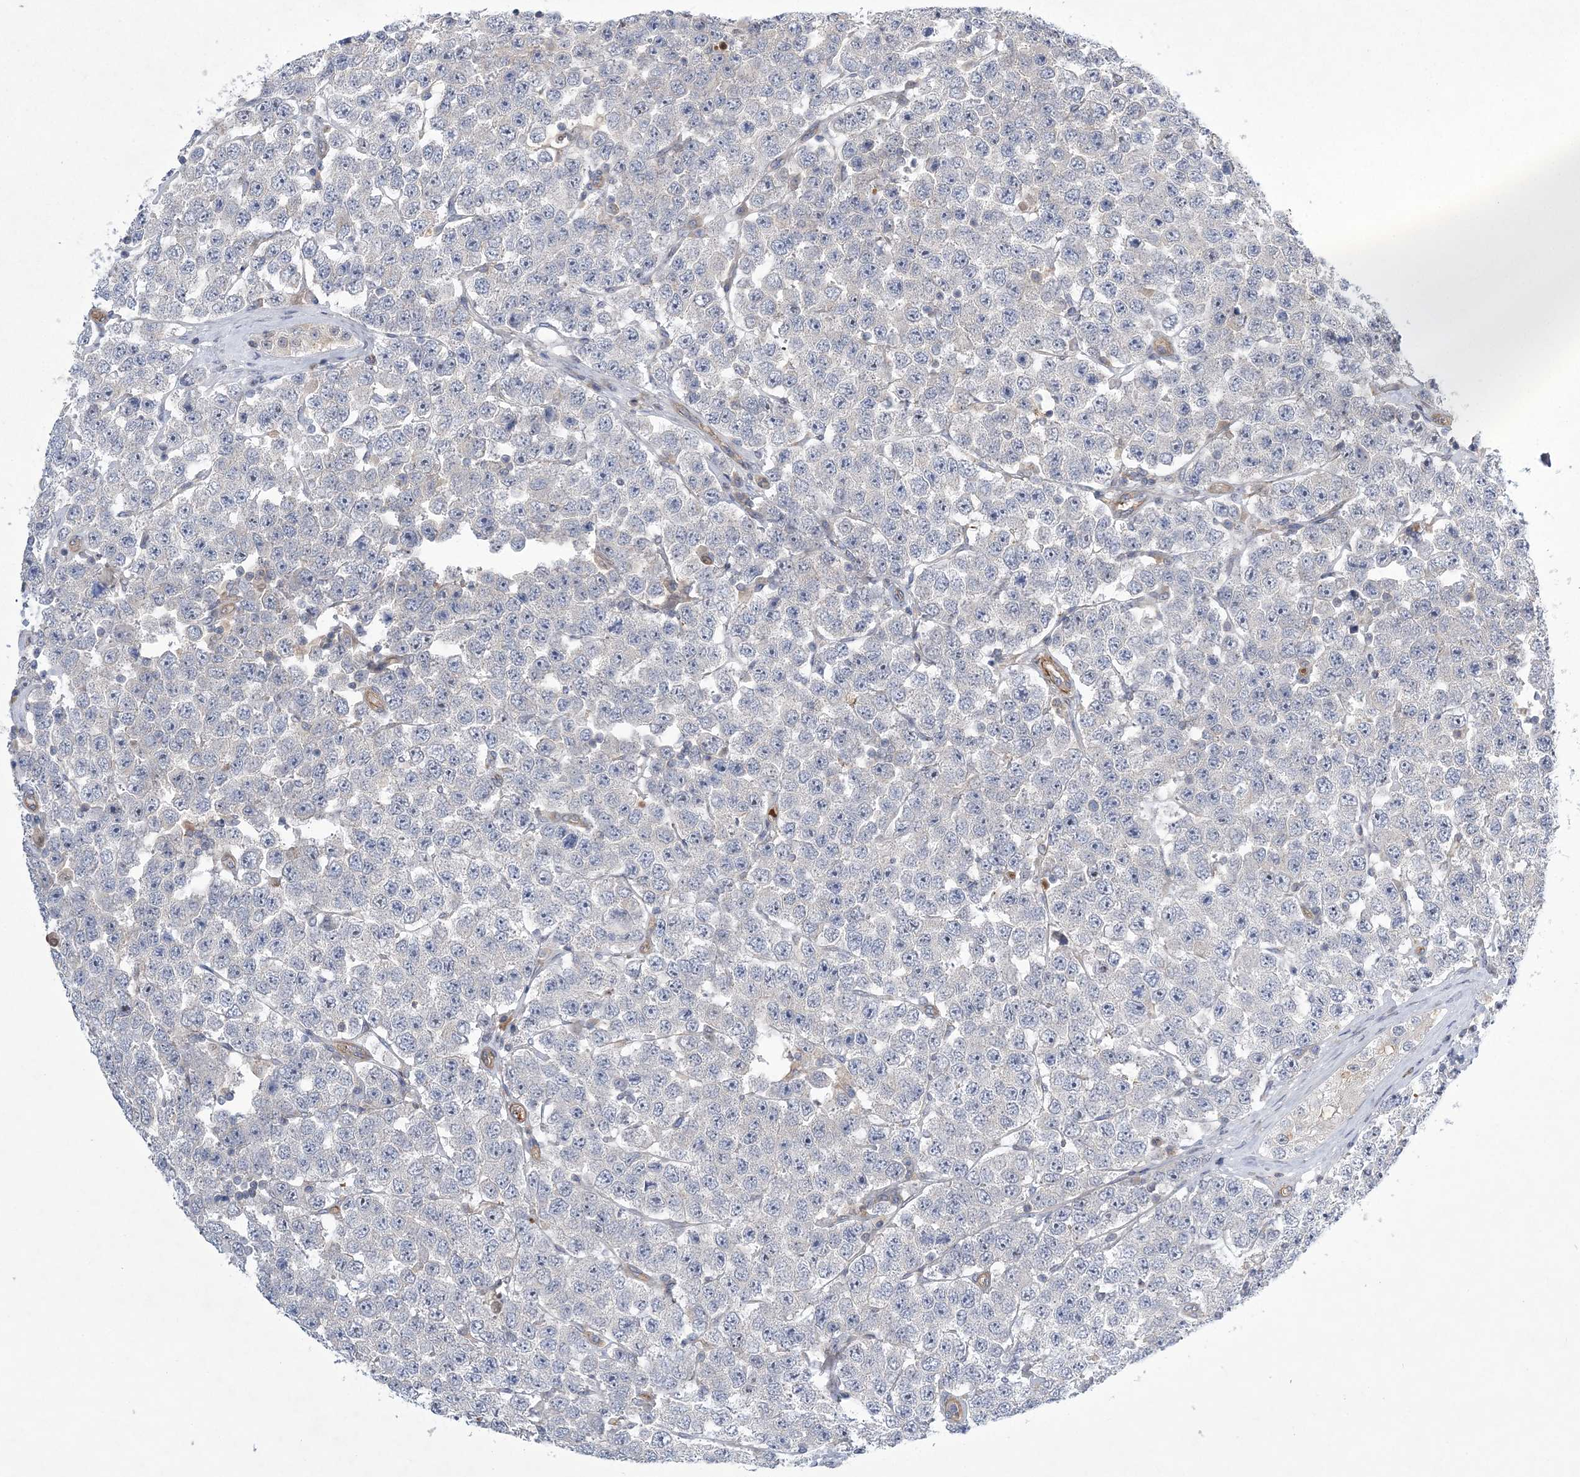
{"staining": {"intensity": "negative", "quantity": "none", "location": "none"}, "tissue": "testis cancer", "cell_type": "Tumor cells", "image_type": "cancer", "snomed": [{"axis": "morphology", "description": "Seminoma, NOS"}, {"axis": "topography", "description": "Testis"}], "caption": "Histopathology image shows no protein expression in tumor cells of testis cancer (seminoma) tissue. Brightfield microscopy of IHC stained with DAB (brown) and hematoxylin (blue), captured at high magnification.", "gene": "CALN1", "patient": {"sex": "male", "age": 28}}